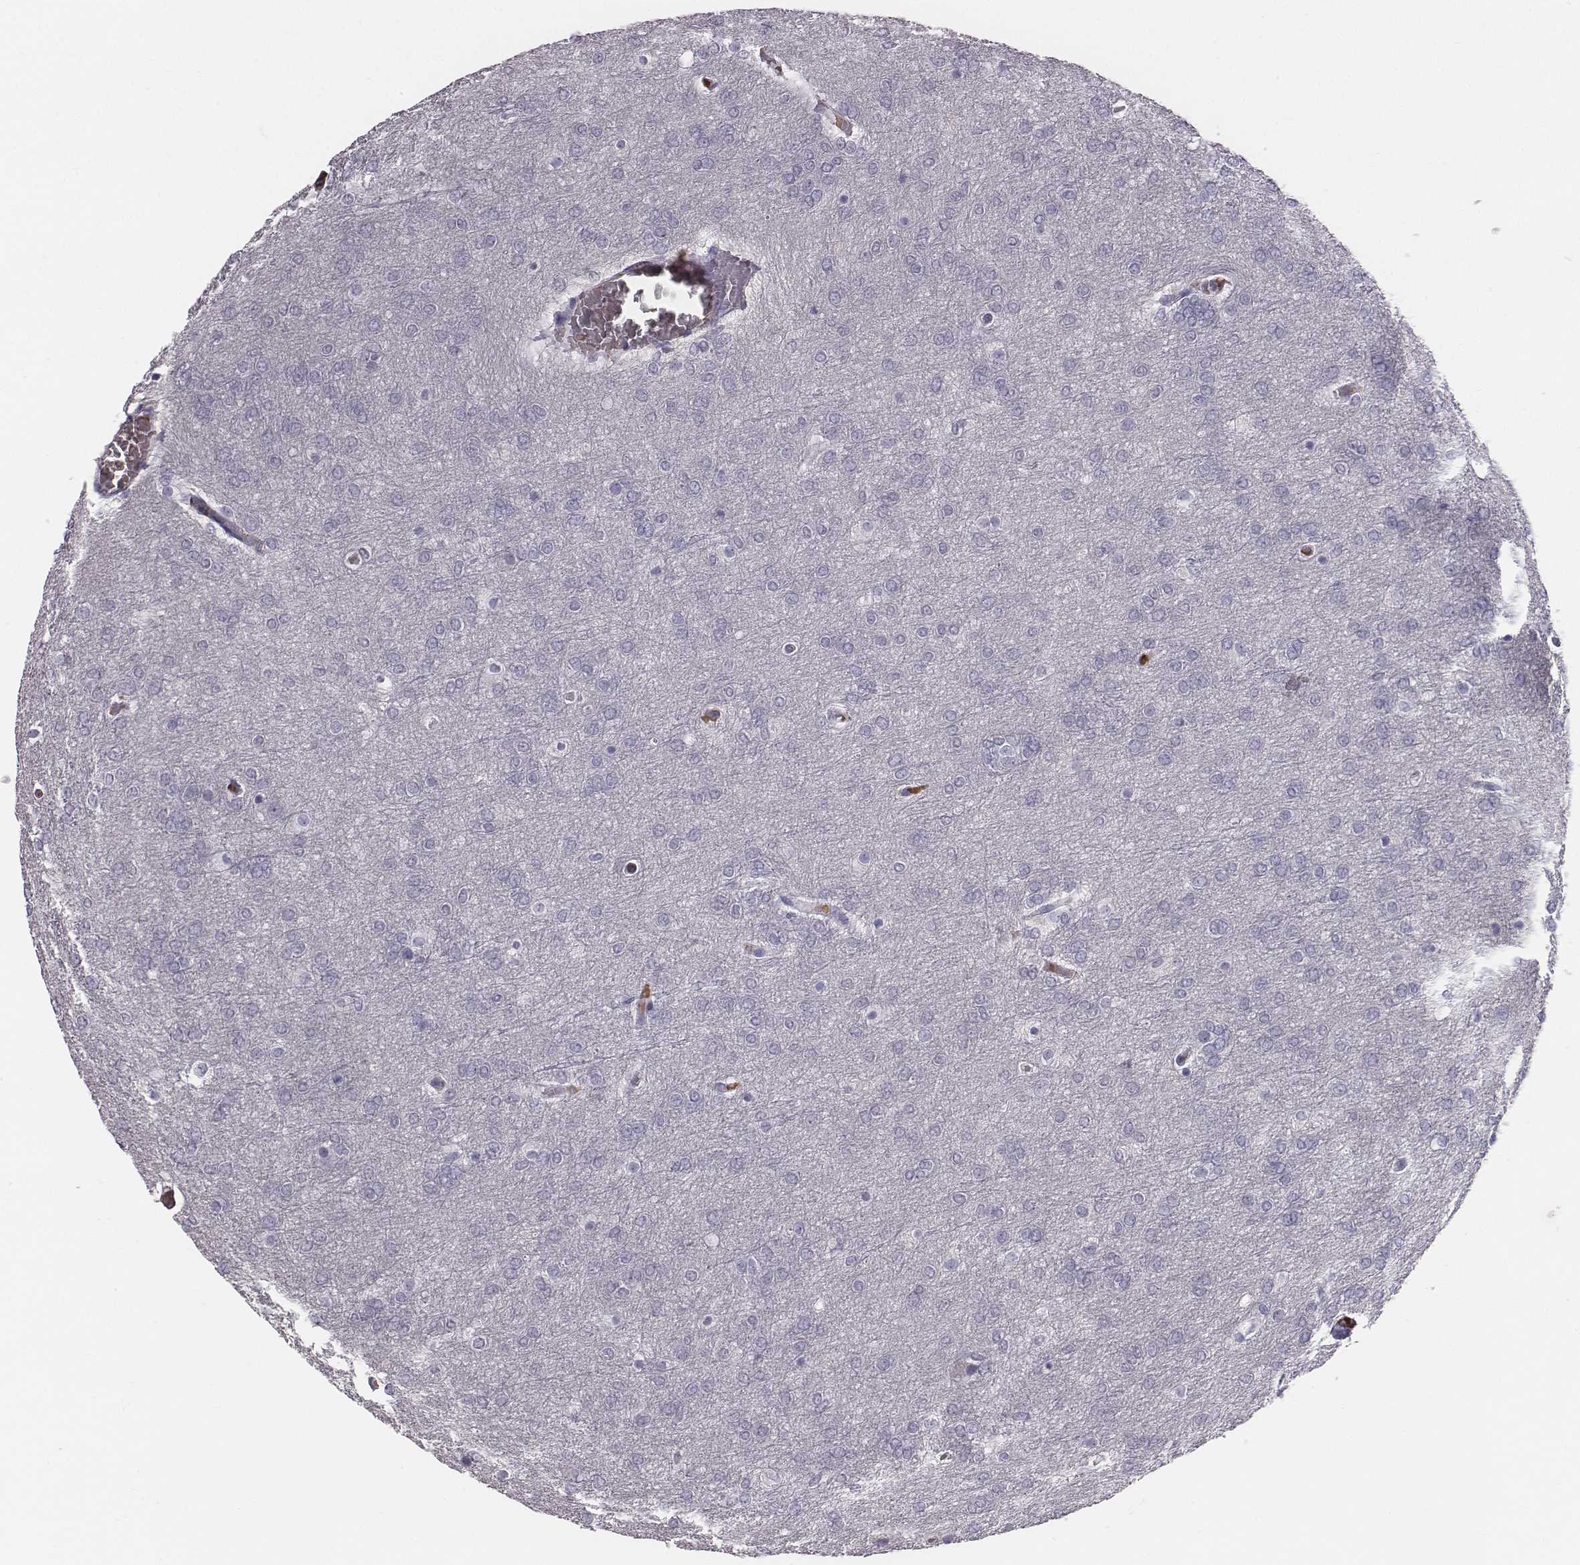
{"staining": {"intensity": "negative", "quantity": "none", "location": "none"}, "tissue": "glioma", "cell_type": "Tumor cells", "image_type": "cancer", "snomed": [{"axis": "morphology", "description": "Glioma, malignant, High grade"}, {"axis": "topography", "description": "Brain"}], "caption": "An IHC micrograph of high-grade glioma (malignant) is shown. There is no staining in tumor cells of high-grade glioma (malignant). The staining was performed using DAB (3,3'-diaminobenzidine) to visualize the protein expression in brown, while the nuclei were stained in blue with hematoxylin (Magnification: 20x).", "gene": "HBZ", "patient": {"sex": "female", "age": 61}}